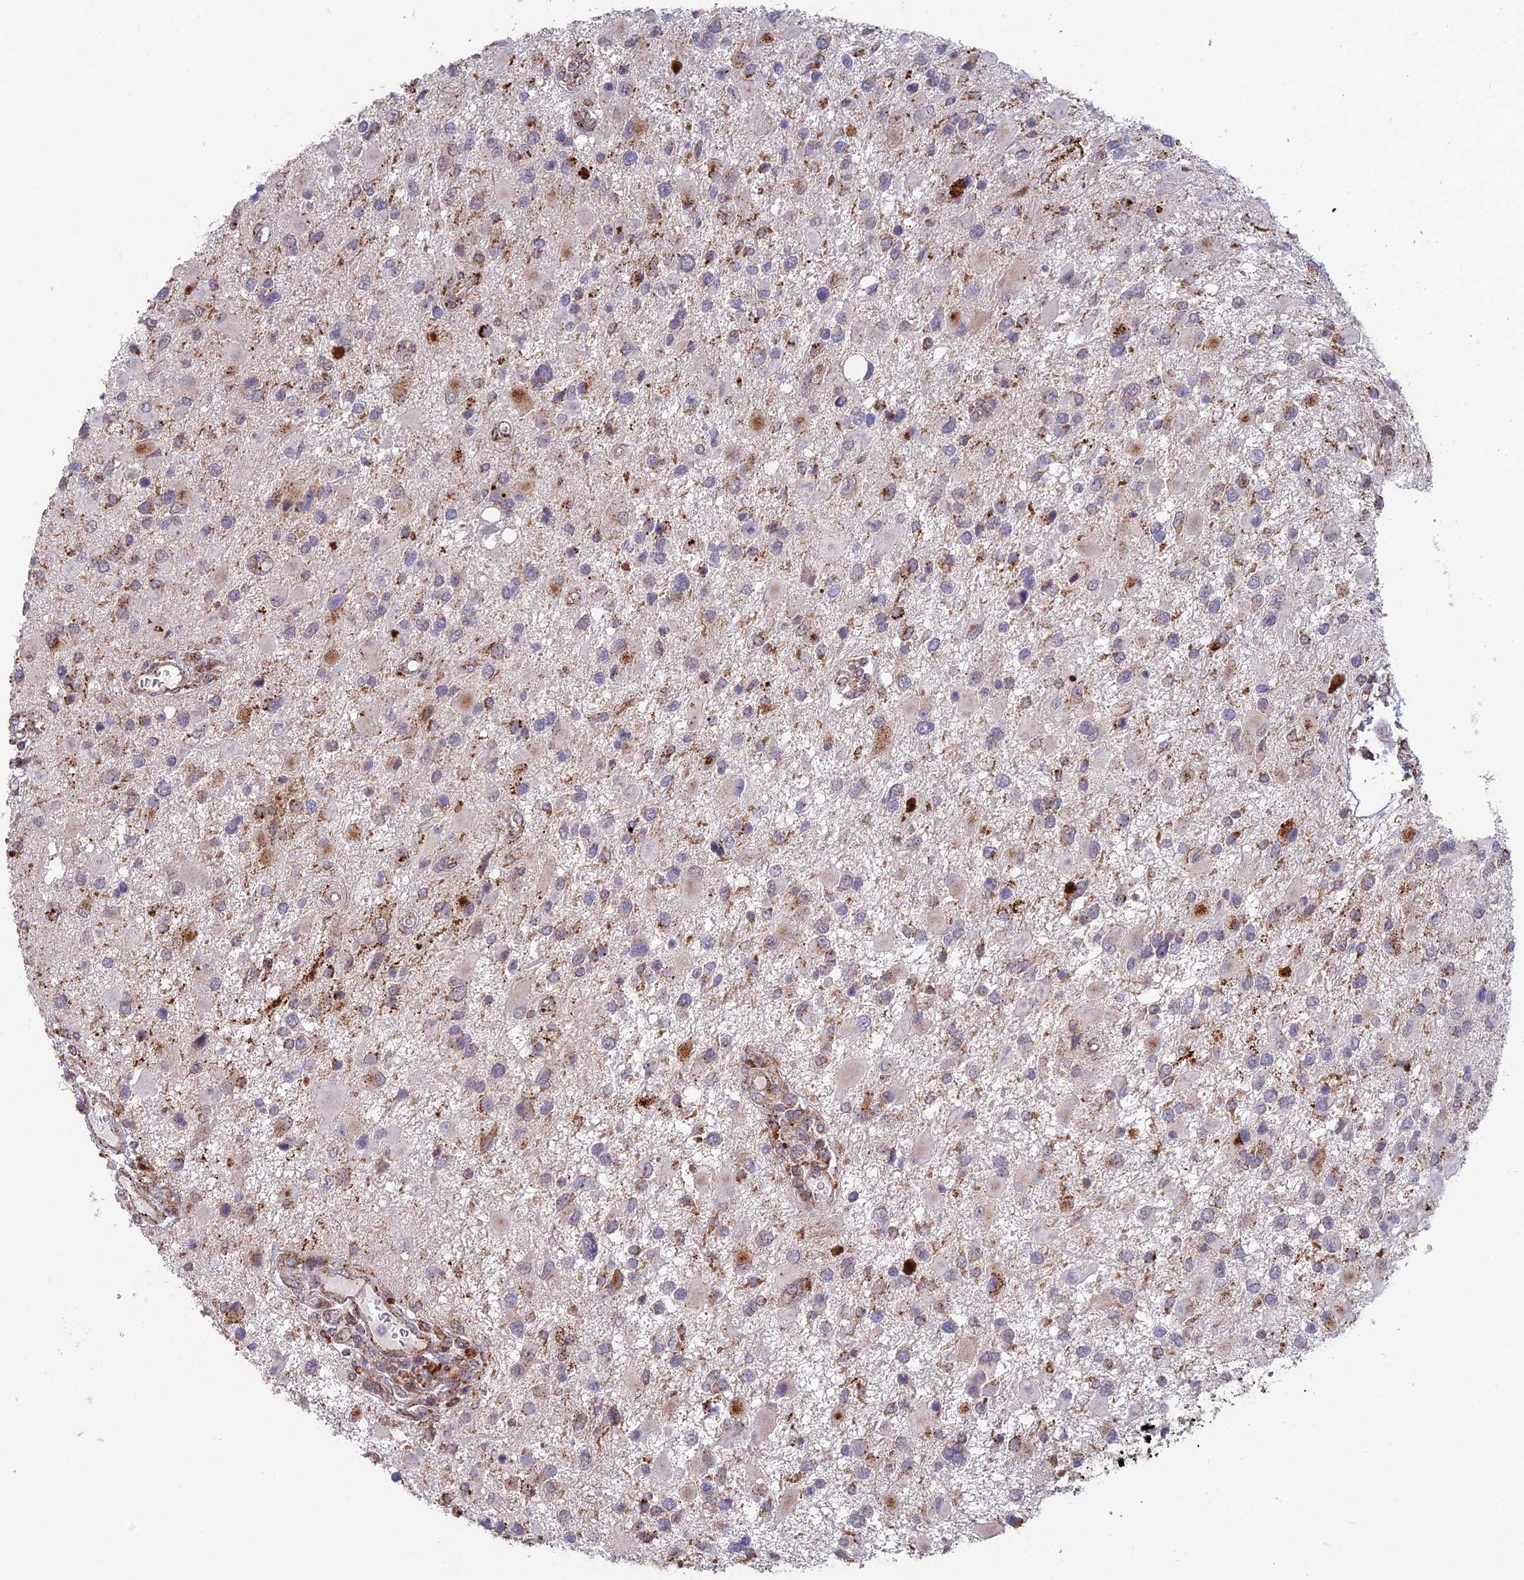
{"staining": {"intensity": "moderate", "quantity": "<25%", "location": "cytoplasmic/membranous"}, "tissue": "glioma", "cell_type": "Tumor cells", "image_type": "cancer", "snomed": [{"axis": "morphology", "description": "Glioma, malignant, High grade"}, {"axis": "topography", "description": "Brain"}], "caption": "Immunohistochemistry (IHC) histopathology image of glioma stained for a protein (brown), which reveals low levels of moderate cytoplasmic/membranous positivity in approximately <25% of tumor cells.", "gene": "FOXS1", "patient": {"sex": "male", "age": 53}}